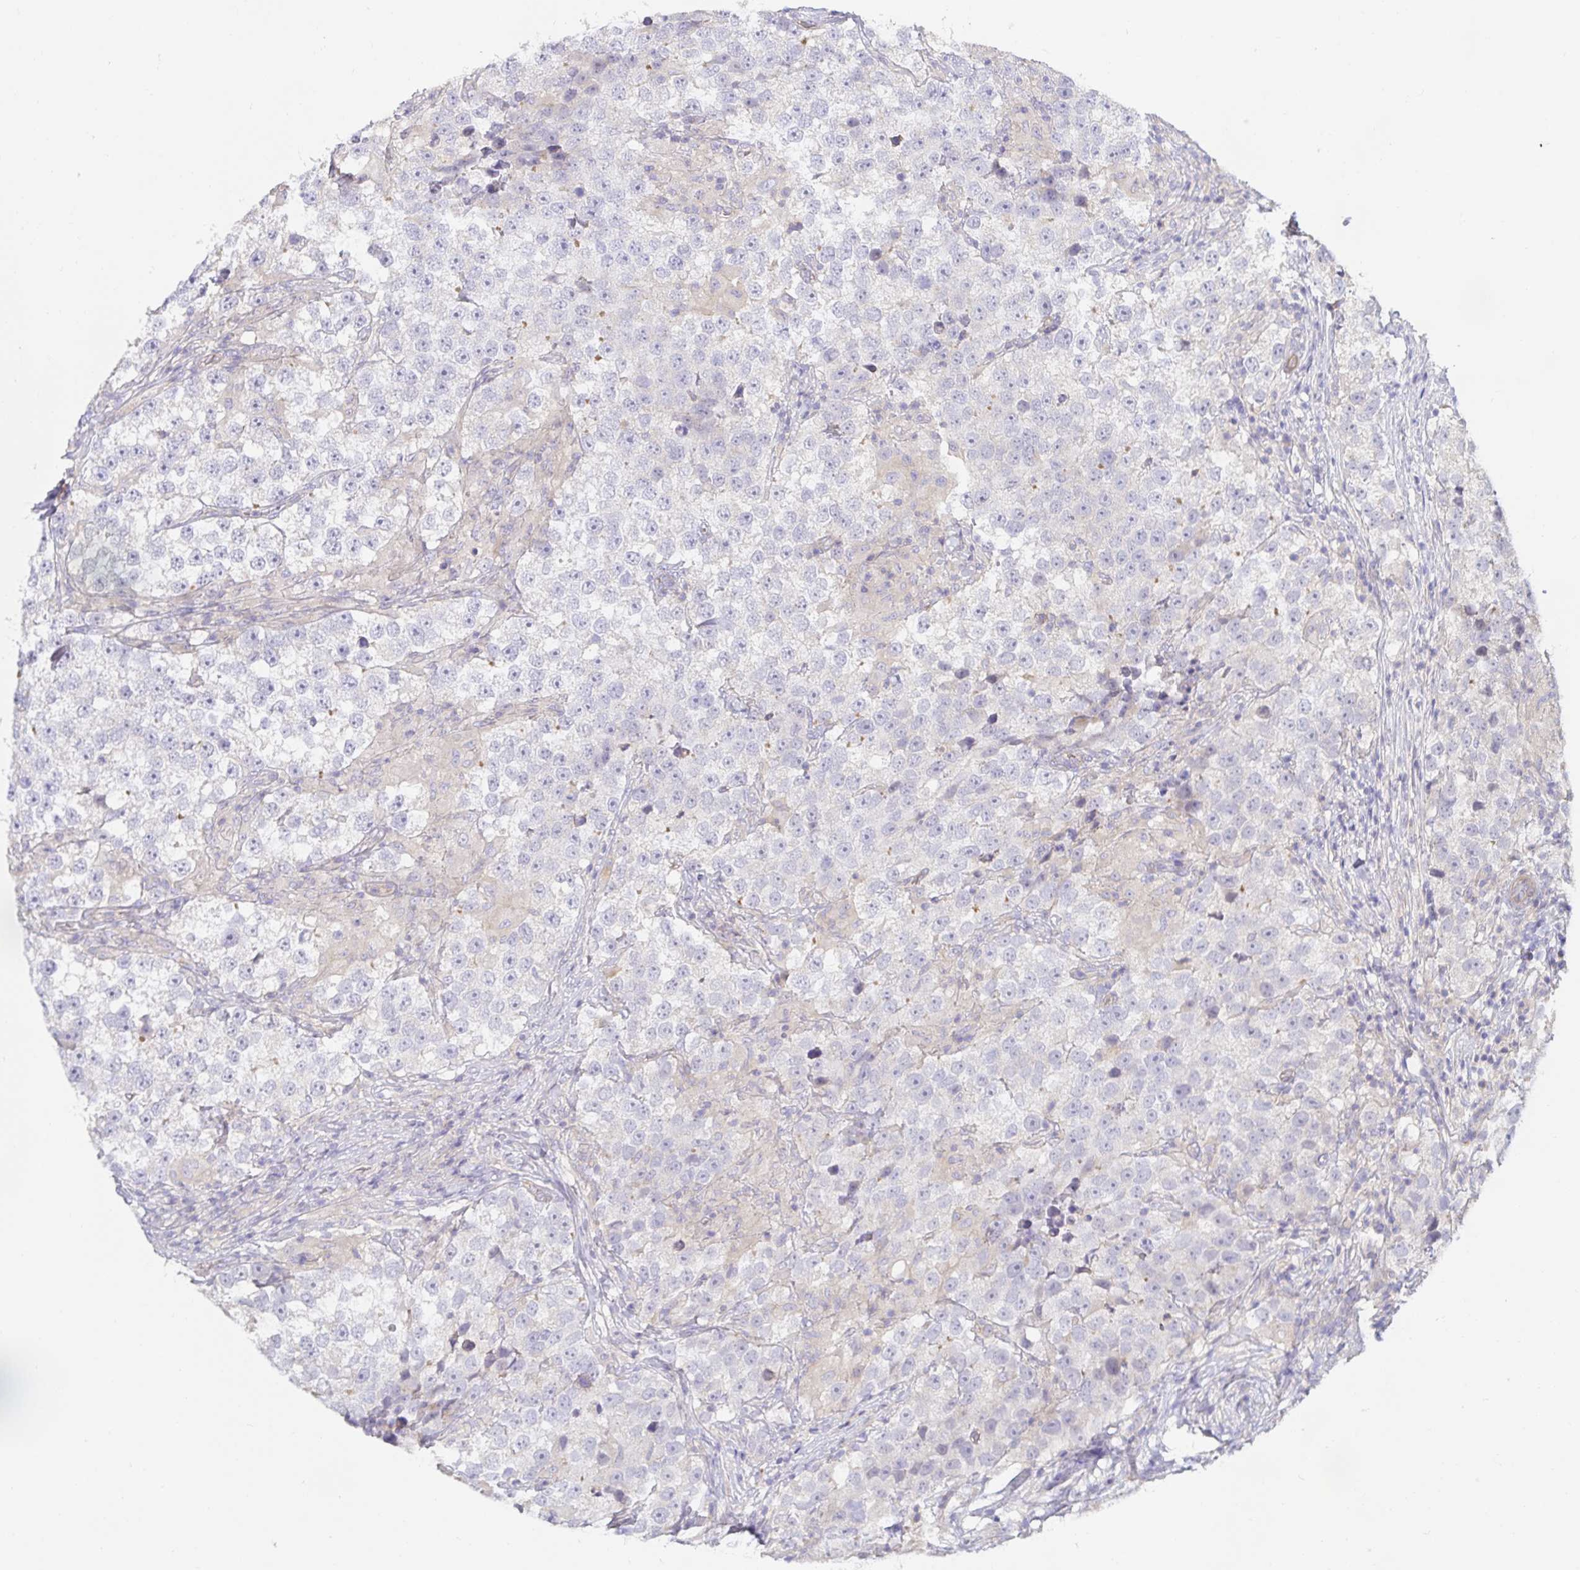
{"staining": {"intensity": "negative", "quantity": "none", "location": "none"}, "tissue": "testis cancer", "cell_type": "Tumor cells", "image_type": "cancer", "snomed": [{"axis": "morphology", "description": "Seminoma, NOS"}, {"axis": "topography", "description": "Testis"}], "caption": "Immunohistochemistry of testis seminoma displays no expression in tumor cells. (DAB (3,3'-diaminobenzidine) immunohistochemistry with hematoxylin counter stain).", "gene": "METTL22", "patient": {"sex": "male", "age": 46}}